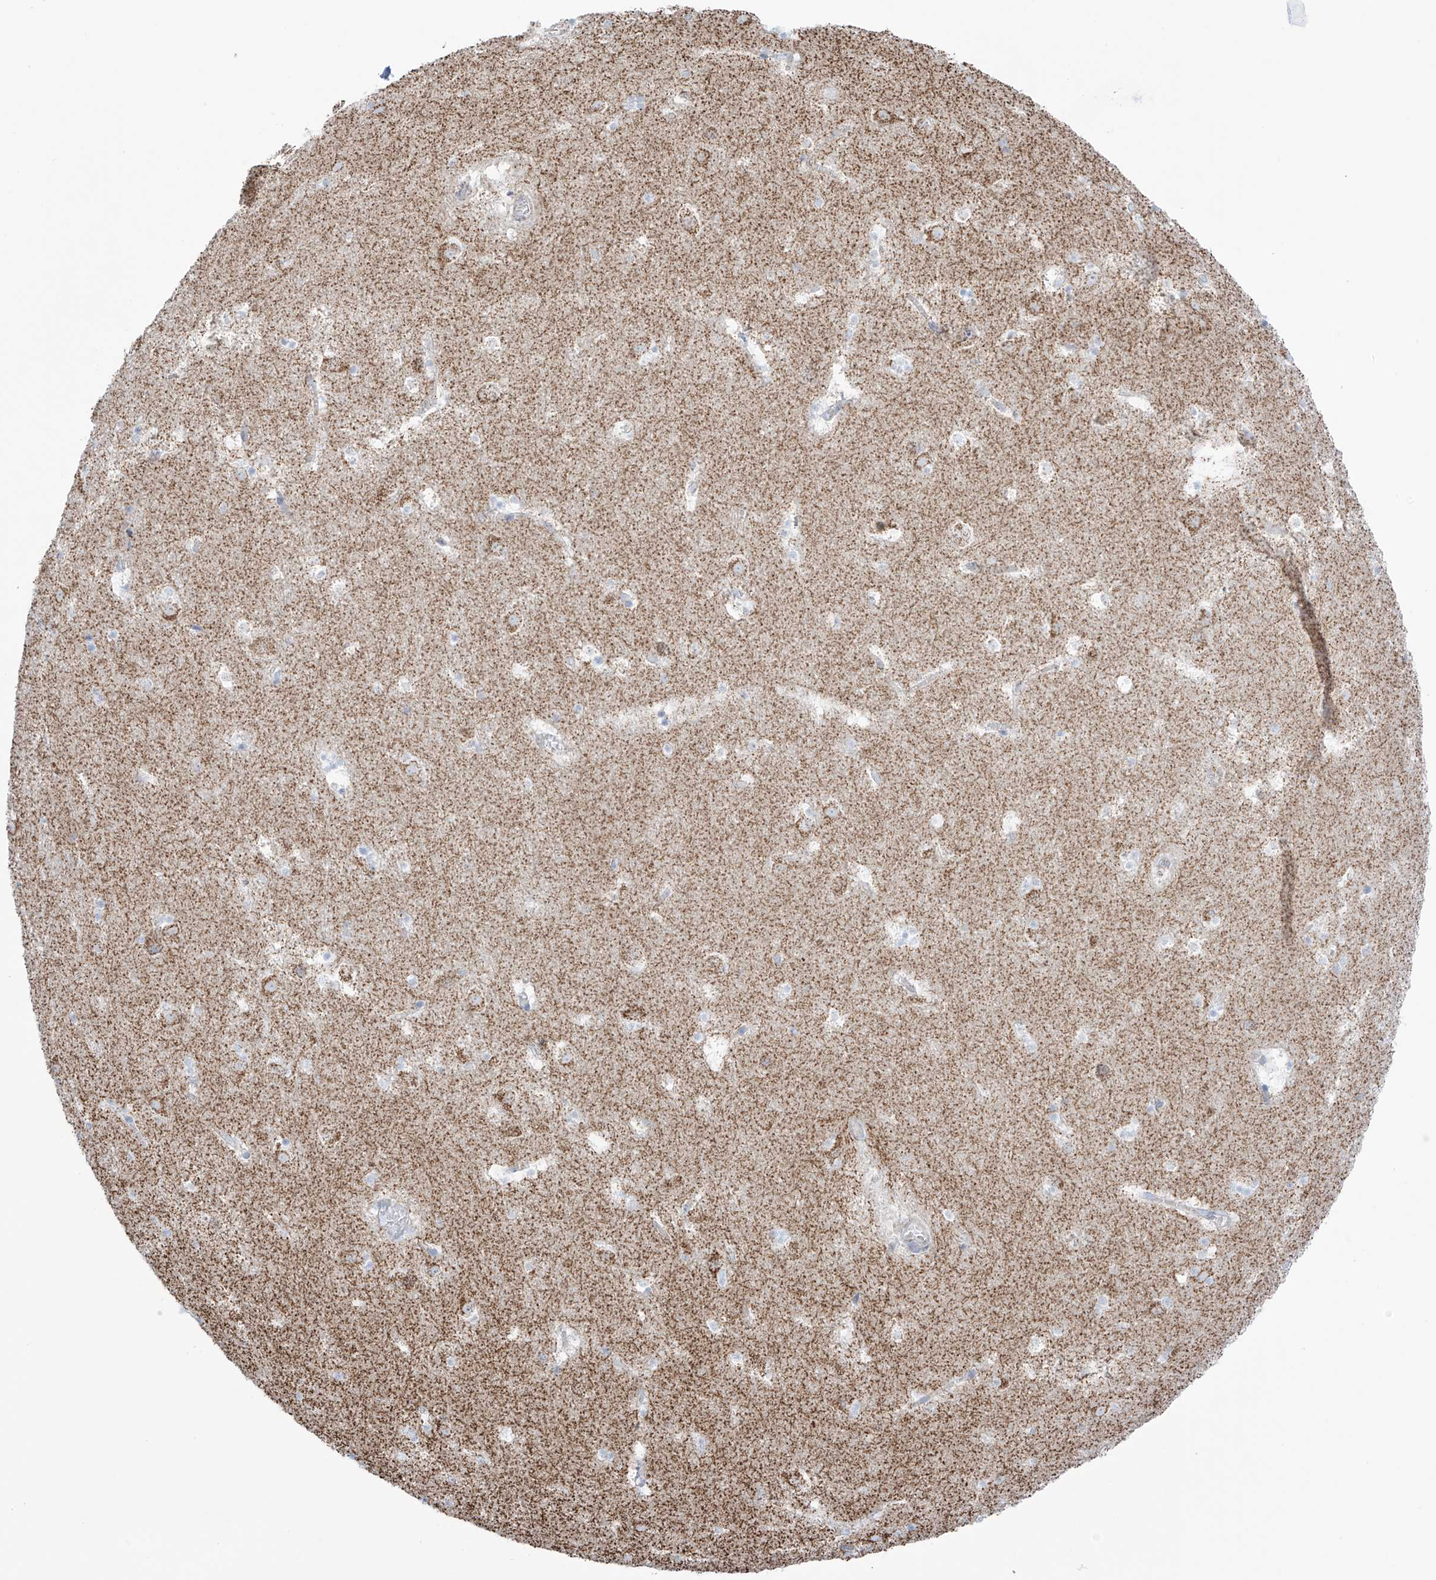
{"staining": {"intensity": "weak", "quantity": "<25%", "location": "cytoplasmic/membranous"}, "tissue": "caudate", "cell_type": "Glial cells", "image_type": "normal", "snomed": [{"axis": "morphology", "description": "Normal tissue, NOS"}, {"axis": "topography", "description": "Lateral ventricle wall"}], "caption": "Glial cells are negative for brown protein staining in benign caudate. (Stains: DAB (3,3'-diaminobenzidine) immunohistochemistry (IHC) with hematoxylin counter stain, Microscopy: brightfield microscopy at high magnification).", "gene": "XKR3", "patient": {"sex": "male", "age": 45}}